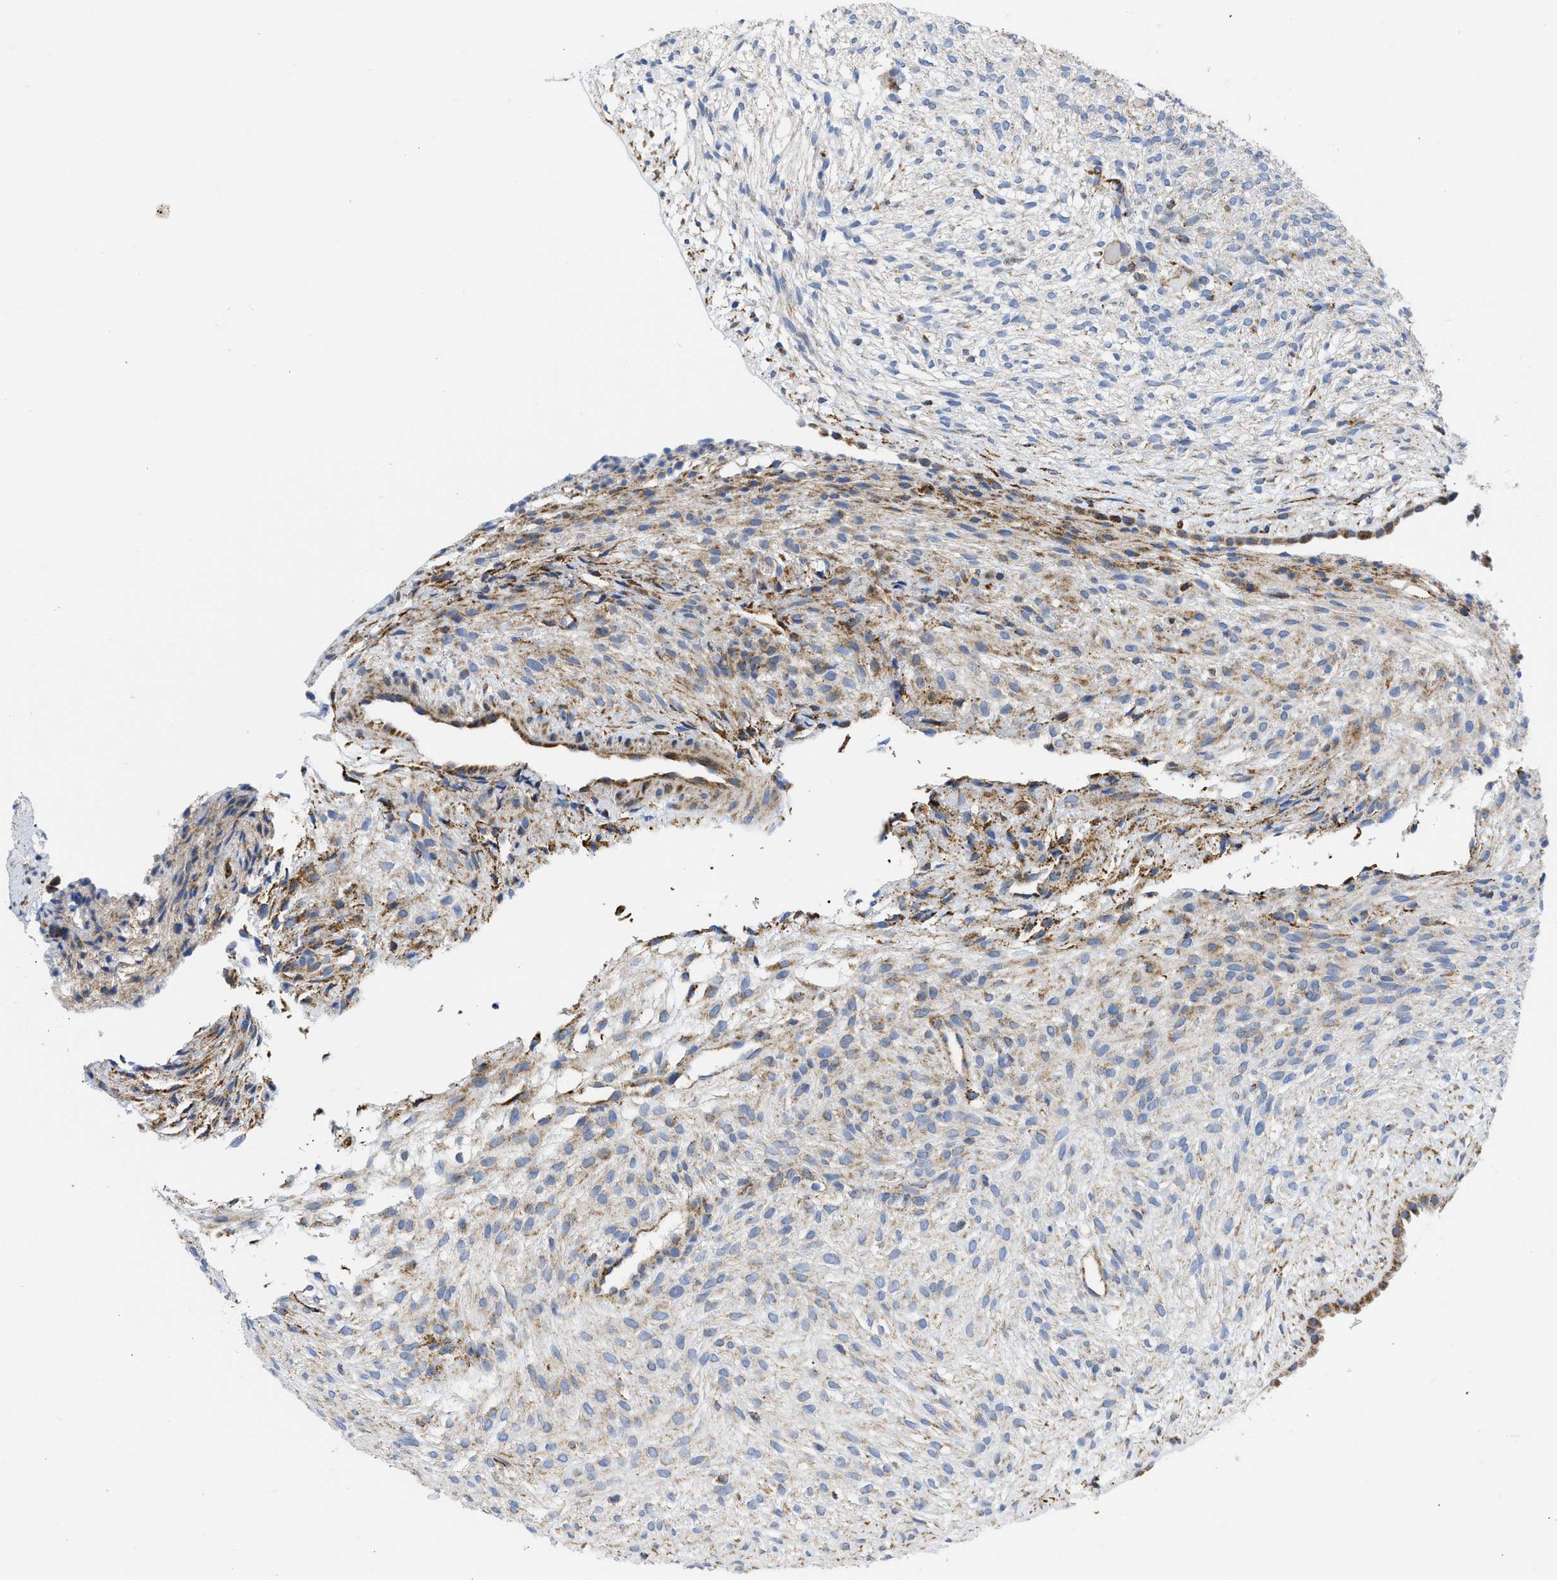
{"staining": {"intensity": "moderate", "quantity": "<25%", "location": "cytoplasmic/membranous"}, "tissue": "ovary", "cell_type": "Ovarian stroma cells", "image_type": "normal", "snomed": [{"axis": "morphology", "description": "Normal tissue, NOS"}, {"axis": "morphology", "description": "Cyst, NOS"}, {"axis": "topography", "description": "Ovary"}], "caption": "Brown immunohistochemical staining in normal ovary displays moderate cytoplasmic/membranous expression in about <25% of ovarian stroma cells.", "gene": "CYCS", "patient": {"sex": "female", "age": 18}}